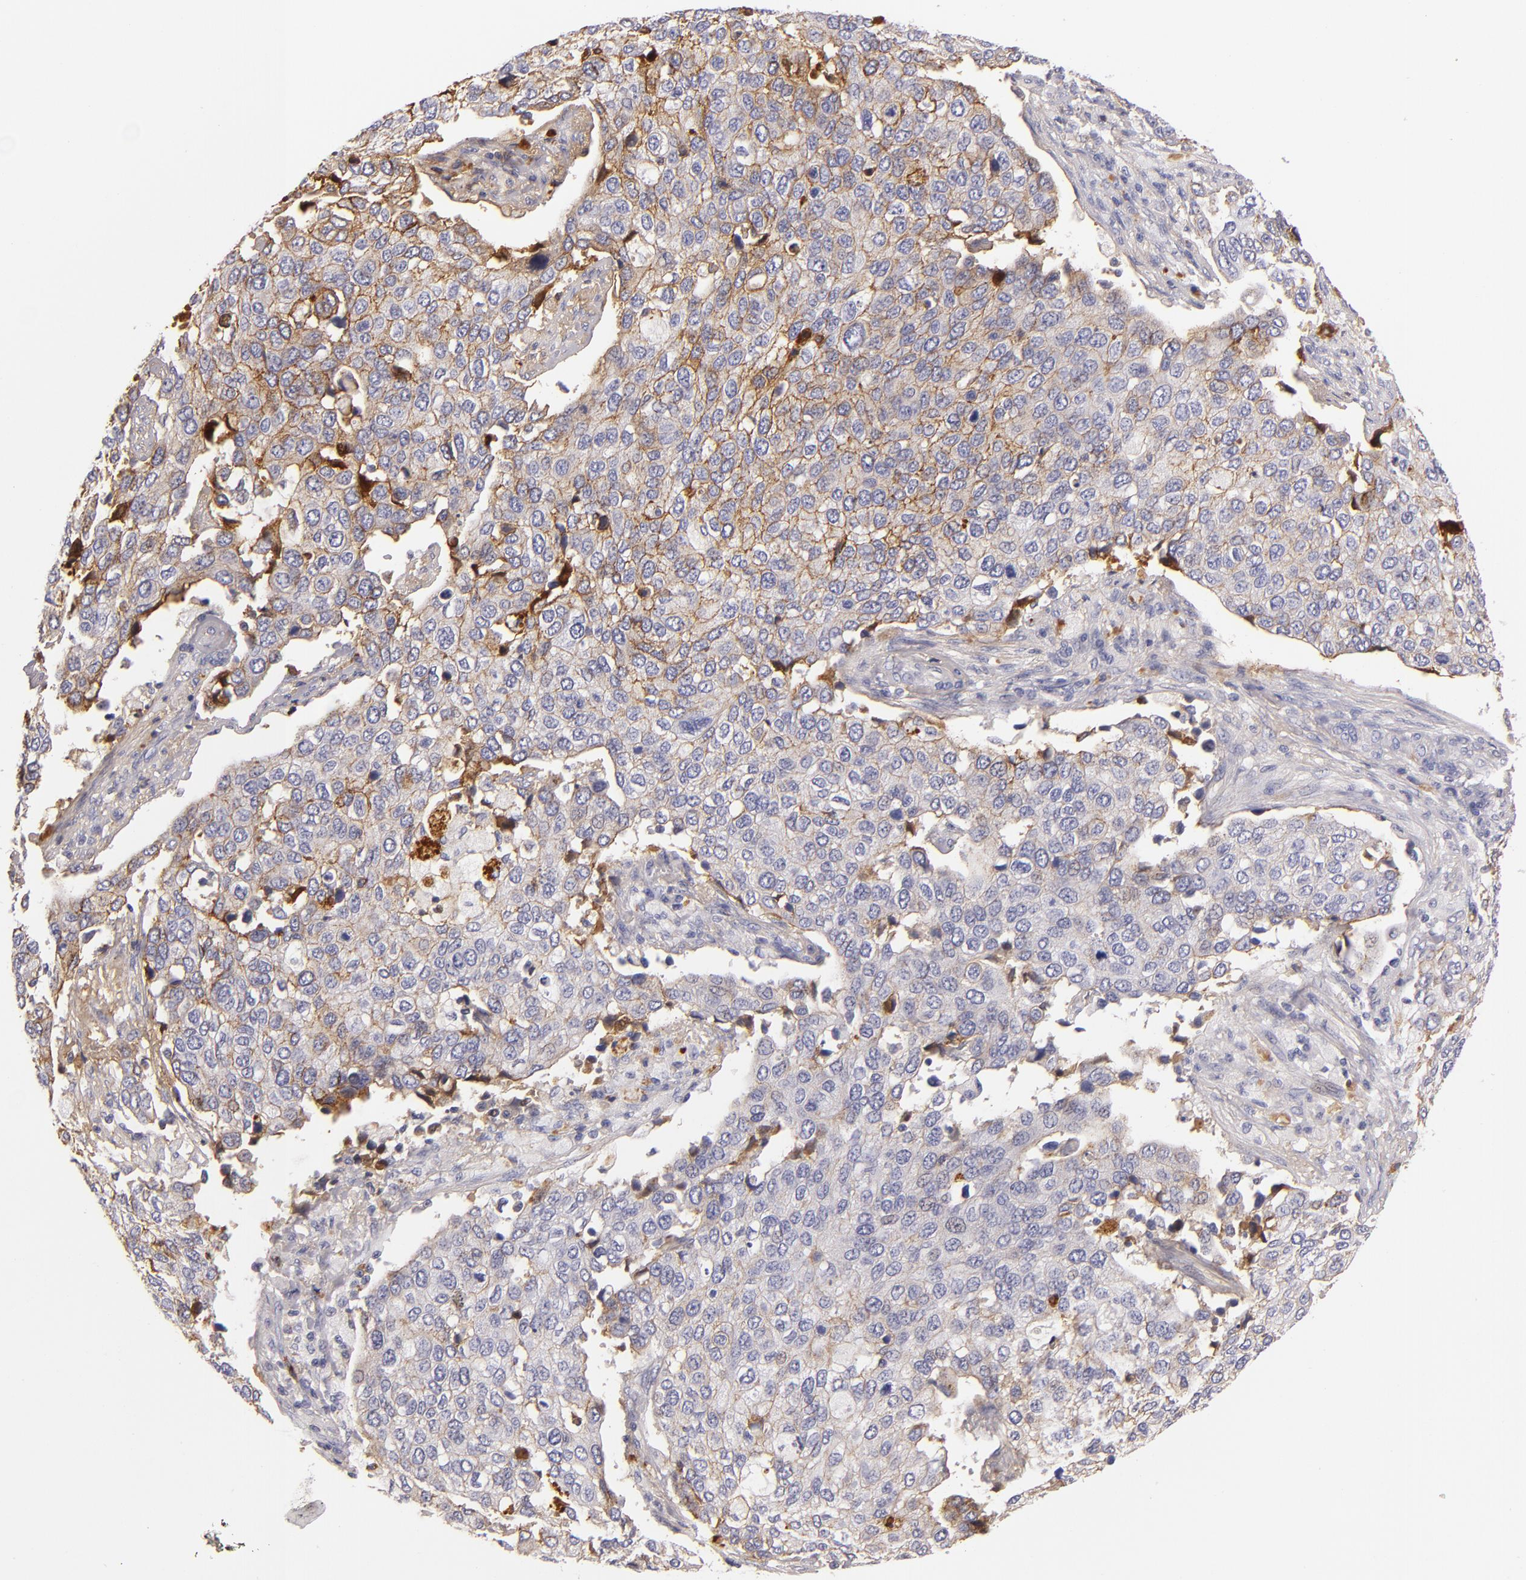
{"staining": {"intensity": "strong", "quantity": ">75%", "location": "cytoplasmic/membranous"}, "tissue": "cervical cancer", "cell_type": "Tumor cells", "image_type": "cancer", "snomed": [{"axis": "morphology", "description": "Squamous cell carcinoma, NOS"}, {"axis": "topography", "description": "Cervix"}], "caption": "Cervical cancer stained for a protein reveals strong cytoplasmic/membranous positivity in tumor cells.", "gene": "CDH3", "patient": {"sex": "female", "age": 54}}